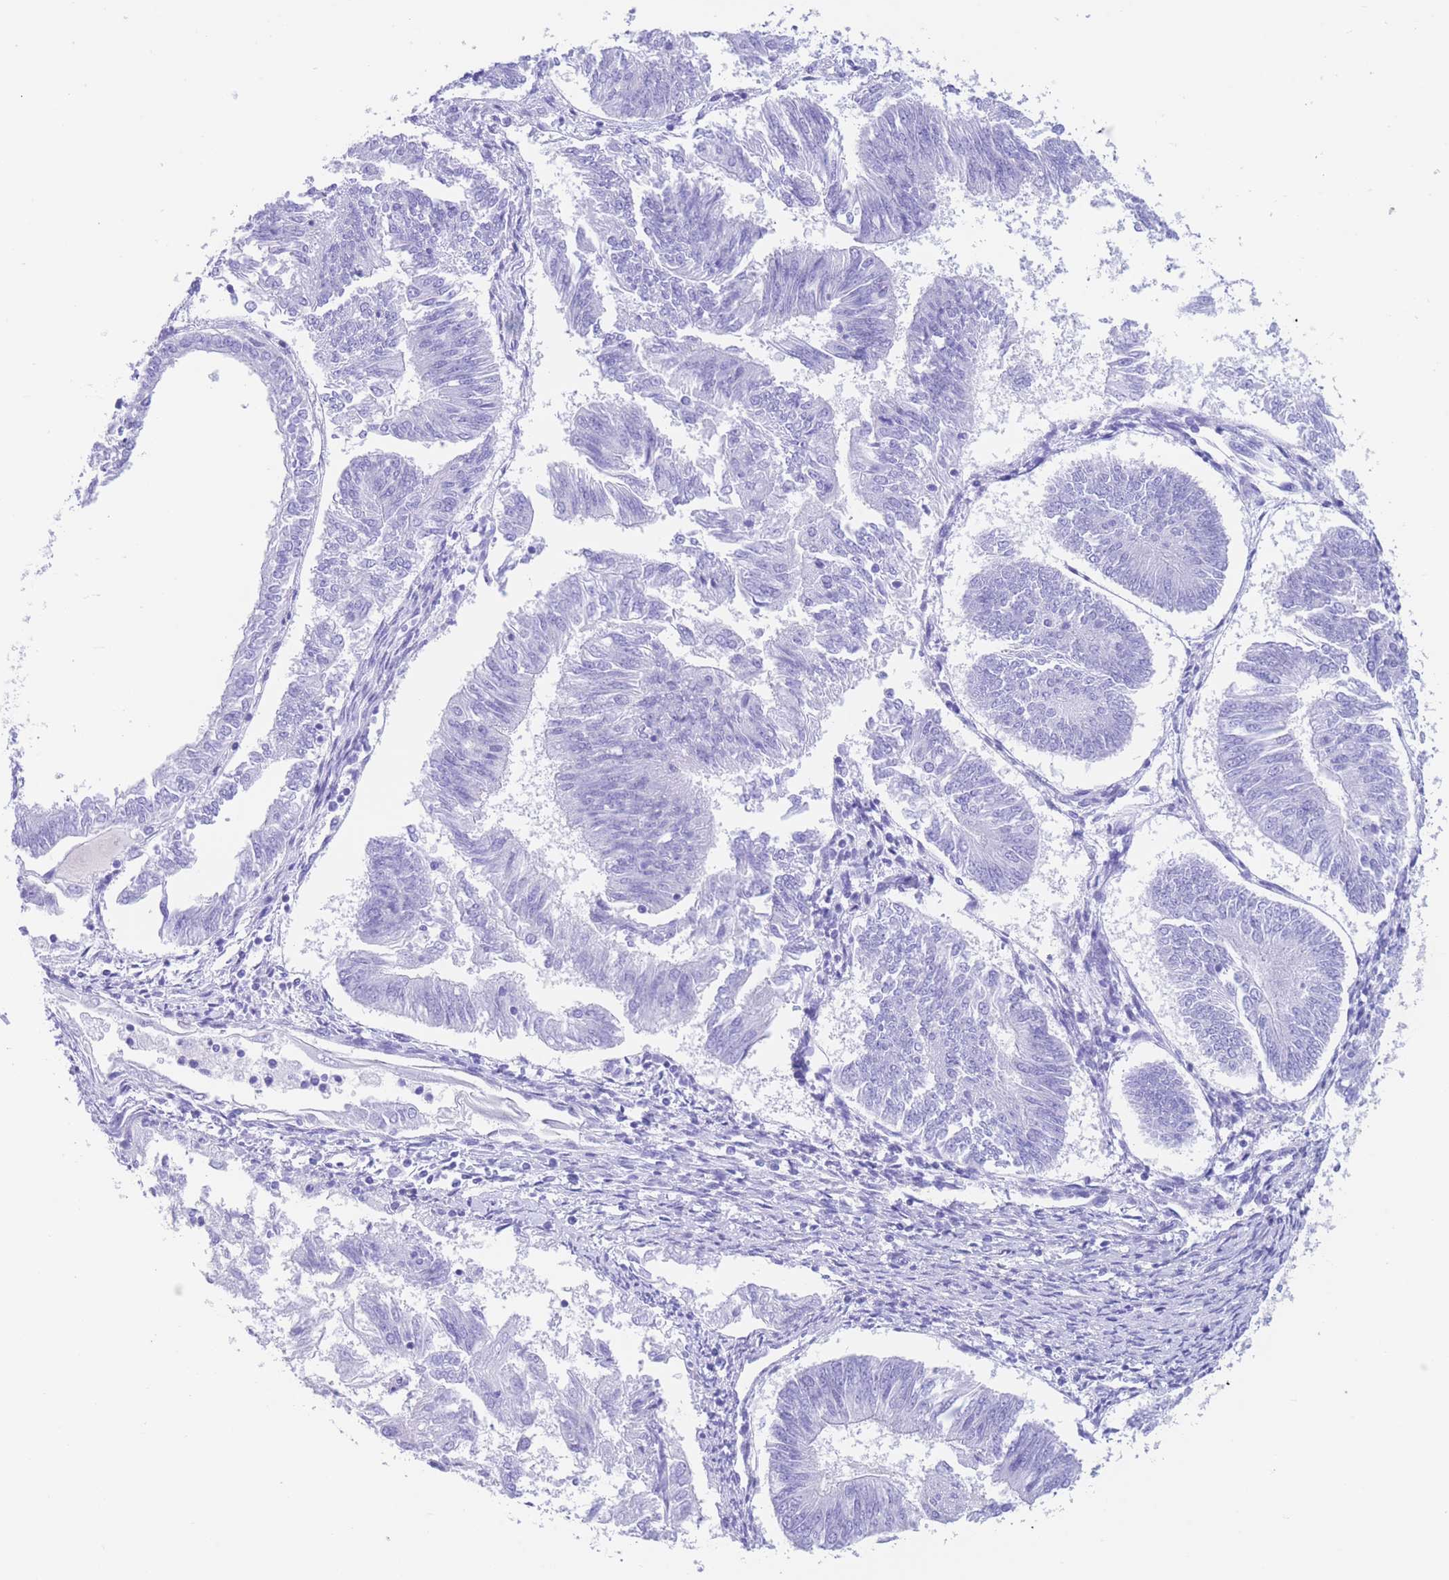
{"staining": {"intensity": "negative", "quantity": "none", "location": "none"}, "tissue": "endometrial cancer", "cell_type": "Tumor cells", "image_type": "cancer", "snomed": [{"axis": "morphology", "description": "Adenocarcinoma, NOS"}, {"axis": "topography", "description": "Endometrium"}], "caption": "This micrograph is of endometrial adenocarcinoma stained with IHC to label a protein in brown with the nuclei are counter-stained blue. There is no staining in tumor cells.", "gene": "SLCO1B3", "patient": {"sex": "female", "age": 58}}